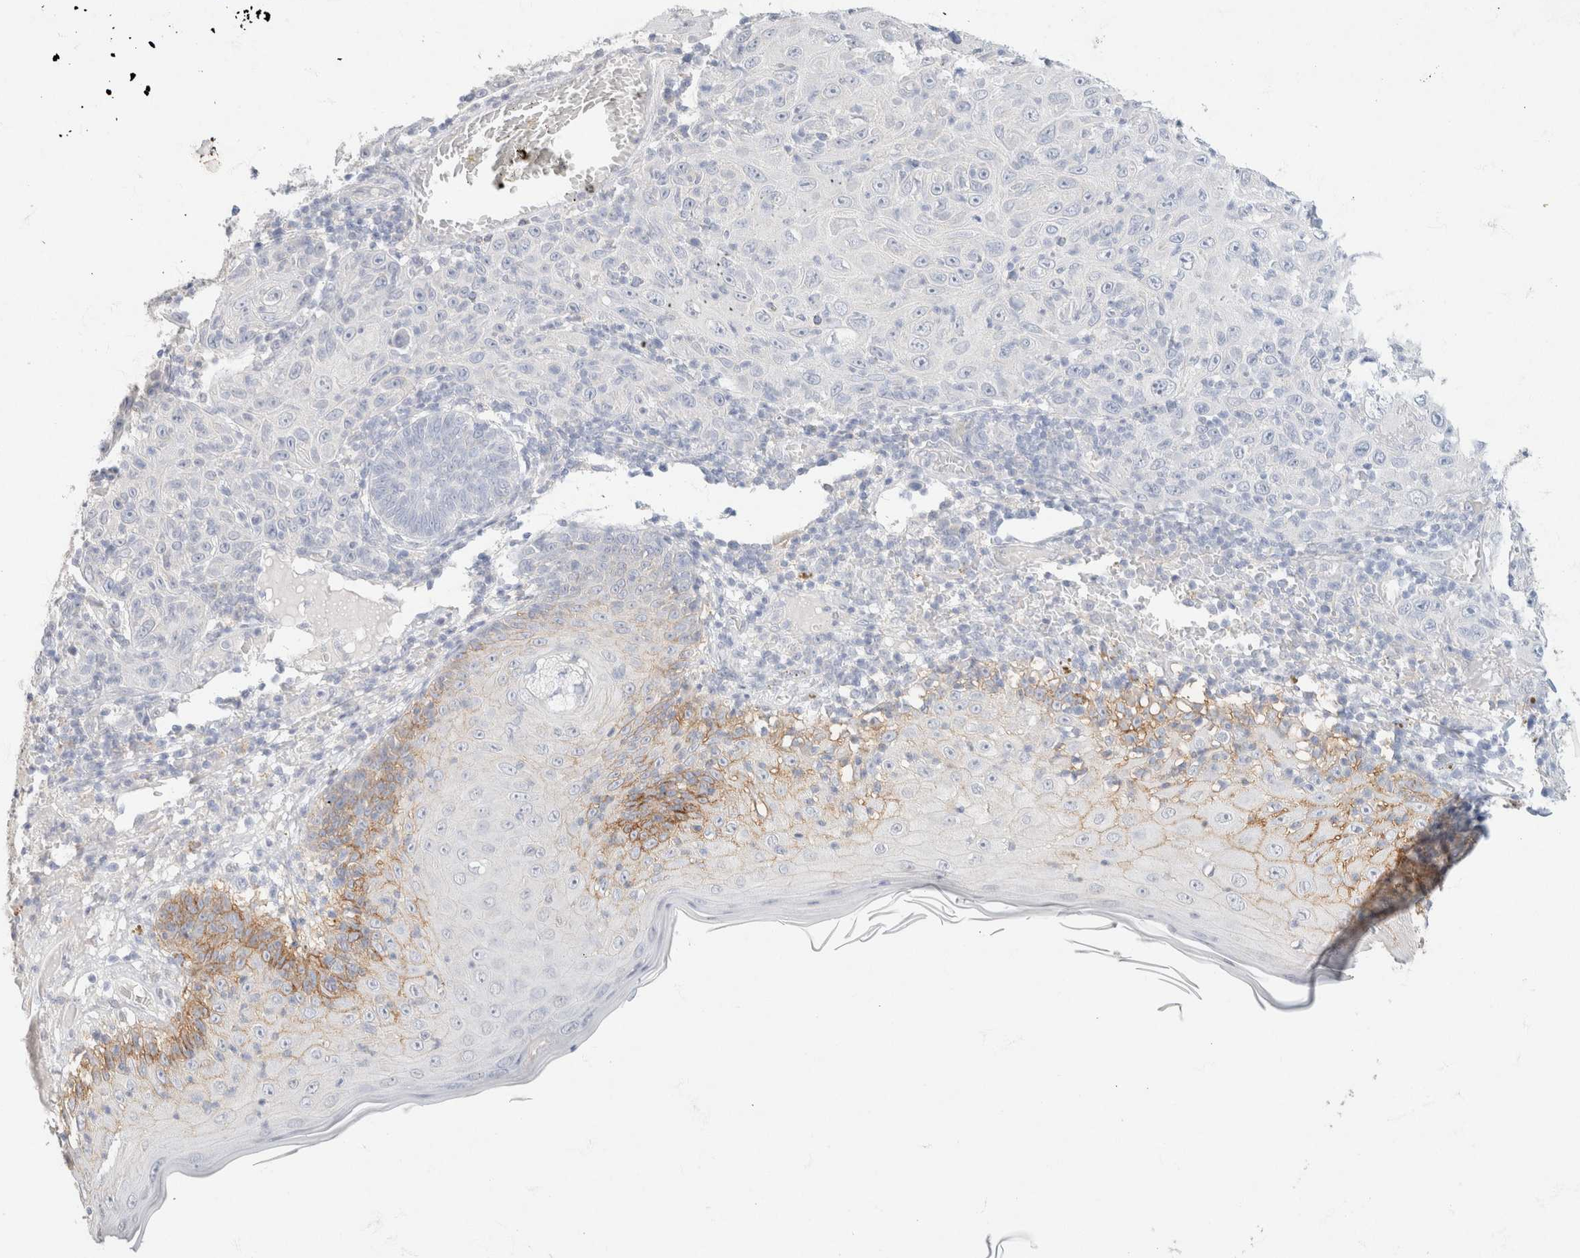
{"staining": {"intensity": "negative", "quantity": "none", "location": "none"}, "tissue": "skin cancer", "cell_type": "Tumor cells", "image_type": "cancer", "snomed": [{"axis": "morphology", "description": "Squamous cell carcinoma, NOS"}, {"axis": "topography", "description": "Skin"}], "caption": "The immunohistochemistry (IHC) histopathology image has no significant staining in tumor cells of squamous cell carcinoma (skin) tissue.", "gene": "CA12", "patient": {"sex": "female", "age": 88}}